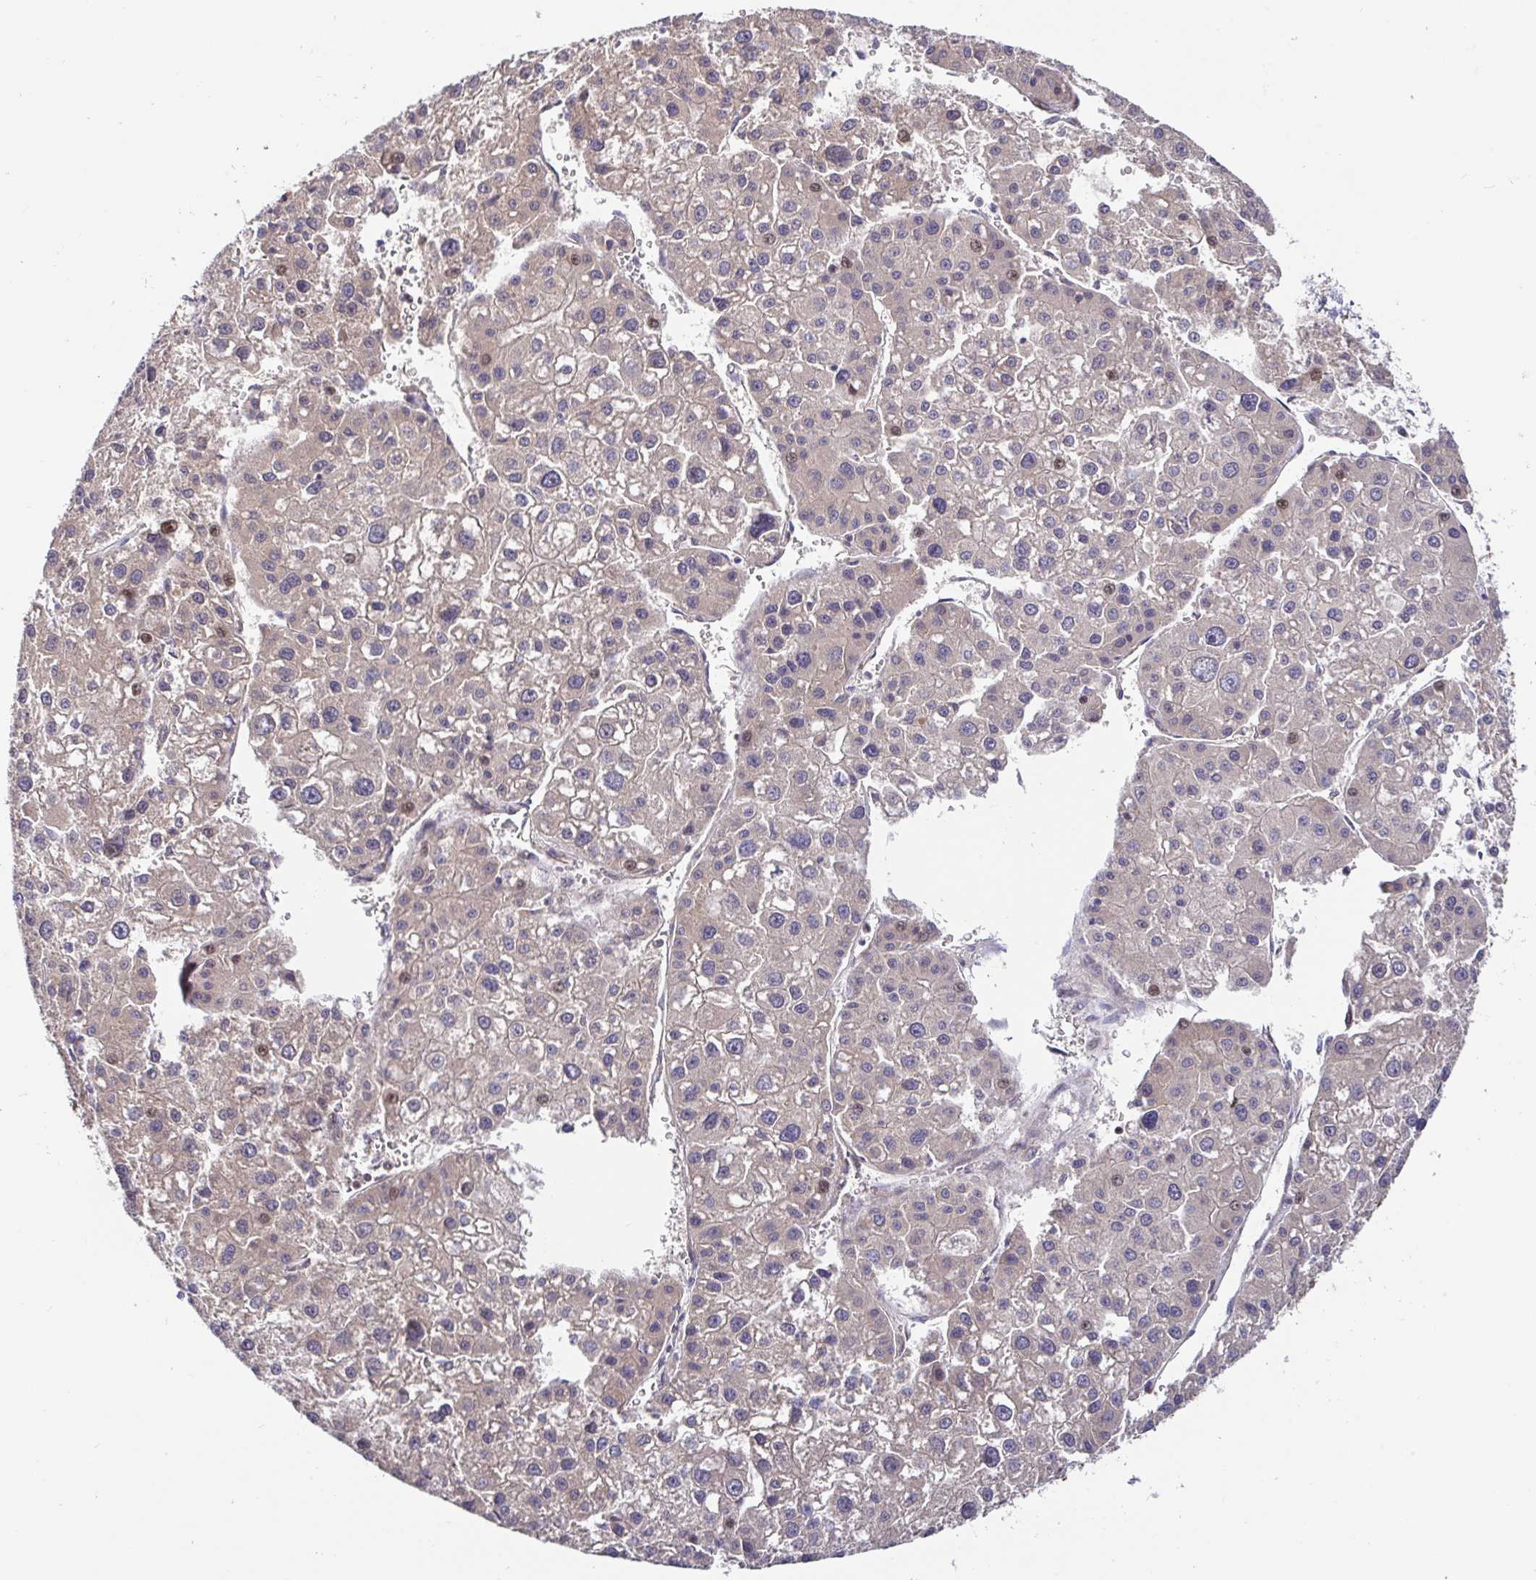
{"staining": {"intensity": "negative", "quantity": "none", "location": "none"}, "tissue": "liver cancer", "cell_type": "Tumor cells", "image_type": "cancer", "snomed": [{"axis": "morphology", "description": "Carcinoma, Hepatocellular, NOS"}, {"axis": "topography", "description": "Liver"}], "caption": "Immunohistochemistry (IHC) photomicrograph of human liver cancer (hepatocellular carcinoma) stained for a protein (brown), which reveals no expression in tumor cells. (DAB (3,3'-diaminobenzidine) immunohistochemistry, high magnification).", "gene": "ELP1", "patient": {"sex": "male", "age": 73}}